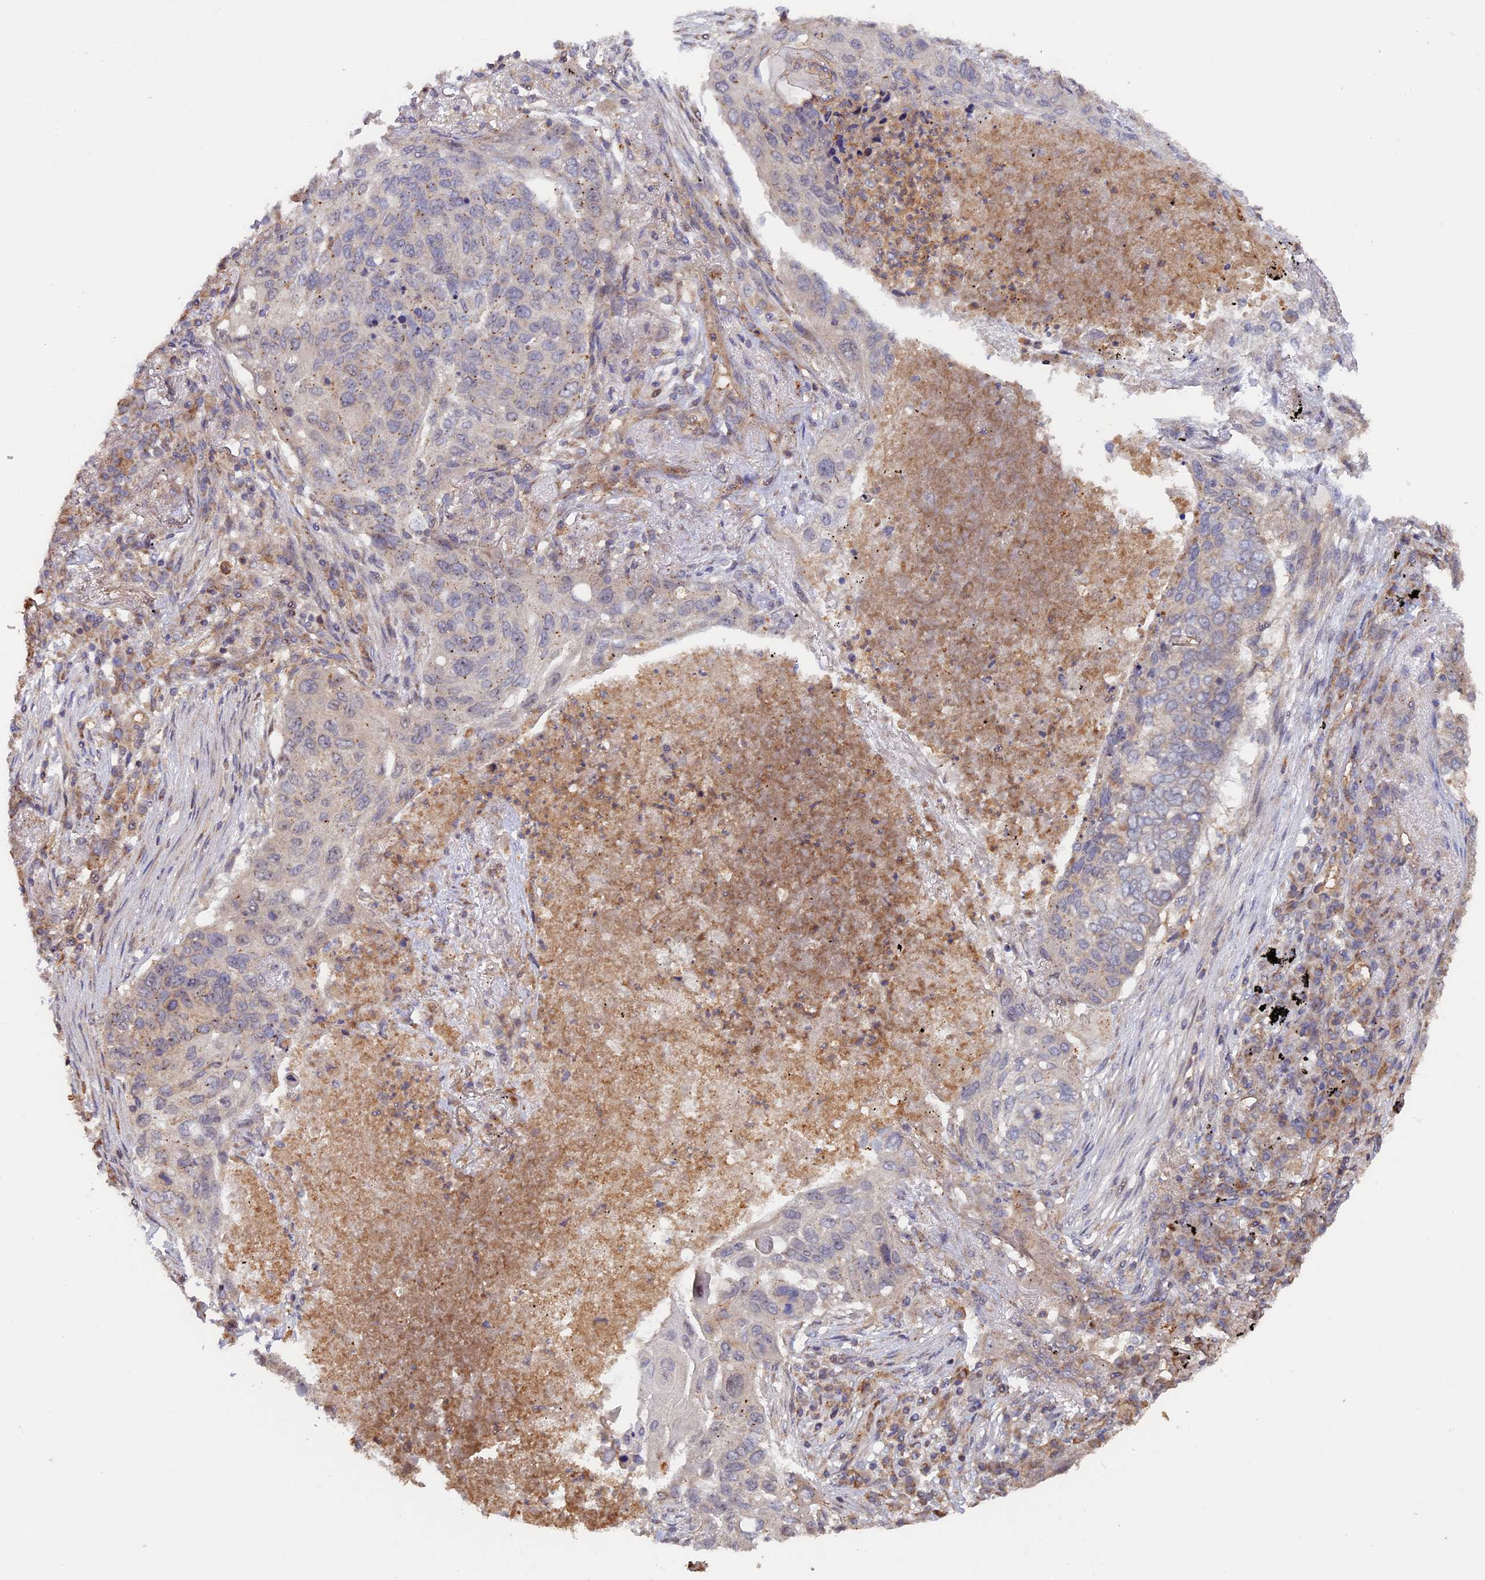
{"staining": {"intensity": "weak", "quantity": "<25%", "location": "cytoplasmic/membranous"}, "tissue": "lung cancer", "cell_type": "Tumor cells", "image_type": "cancer", "snomed": [{"axis": "morphology", "description": "Squamous cell carcinoma, NOS"}, {"axis": "topography", "description": "Lung"}], "caption": "This is an immunohistochemistry micrograph of lung cancer (squamous cell carcinoma). There is no staining in tumor cells.", "gene": "FERMT1", "patient": {"sex": "female", "age": 63}}